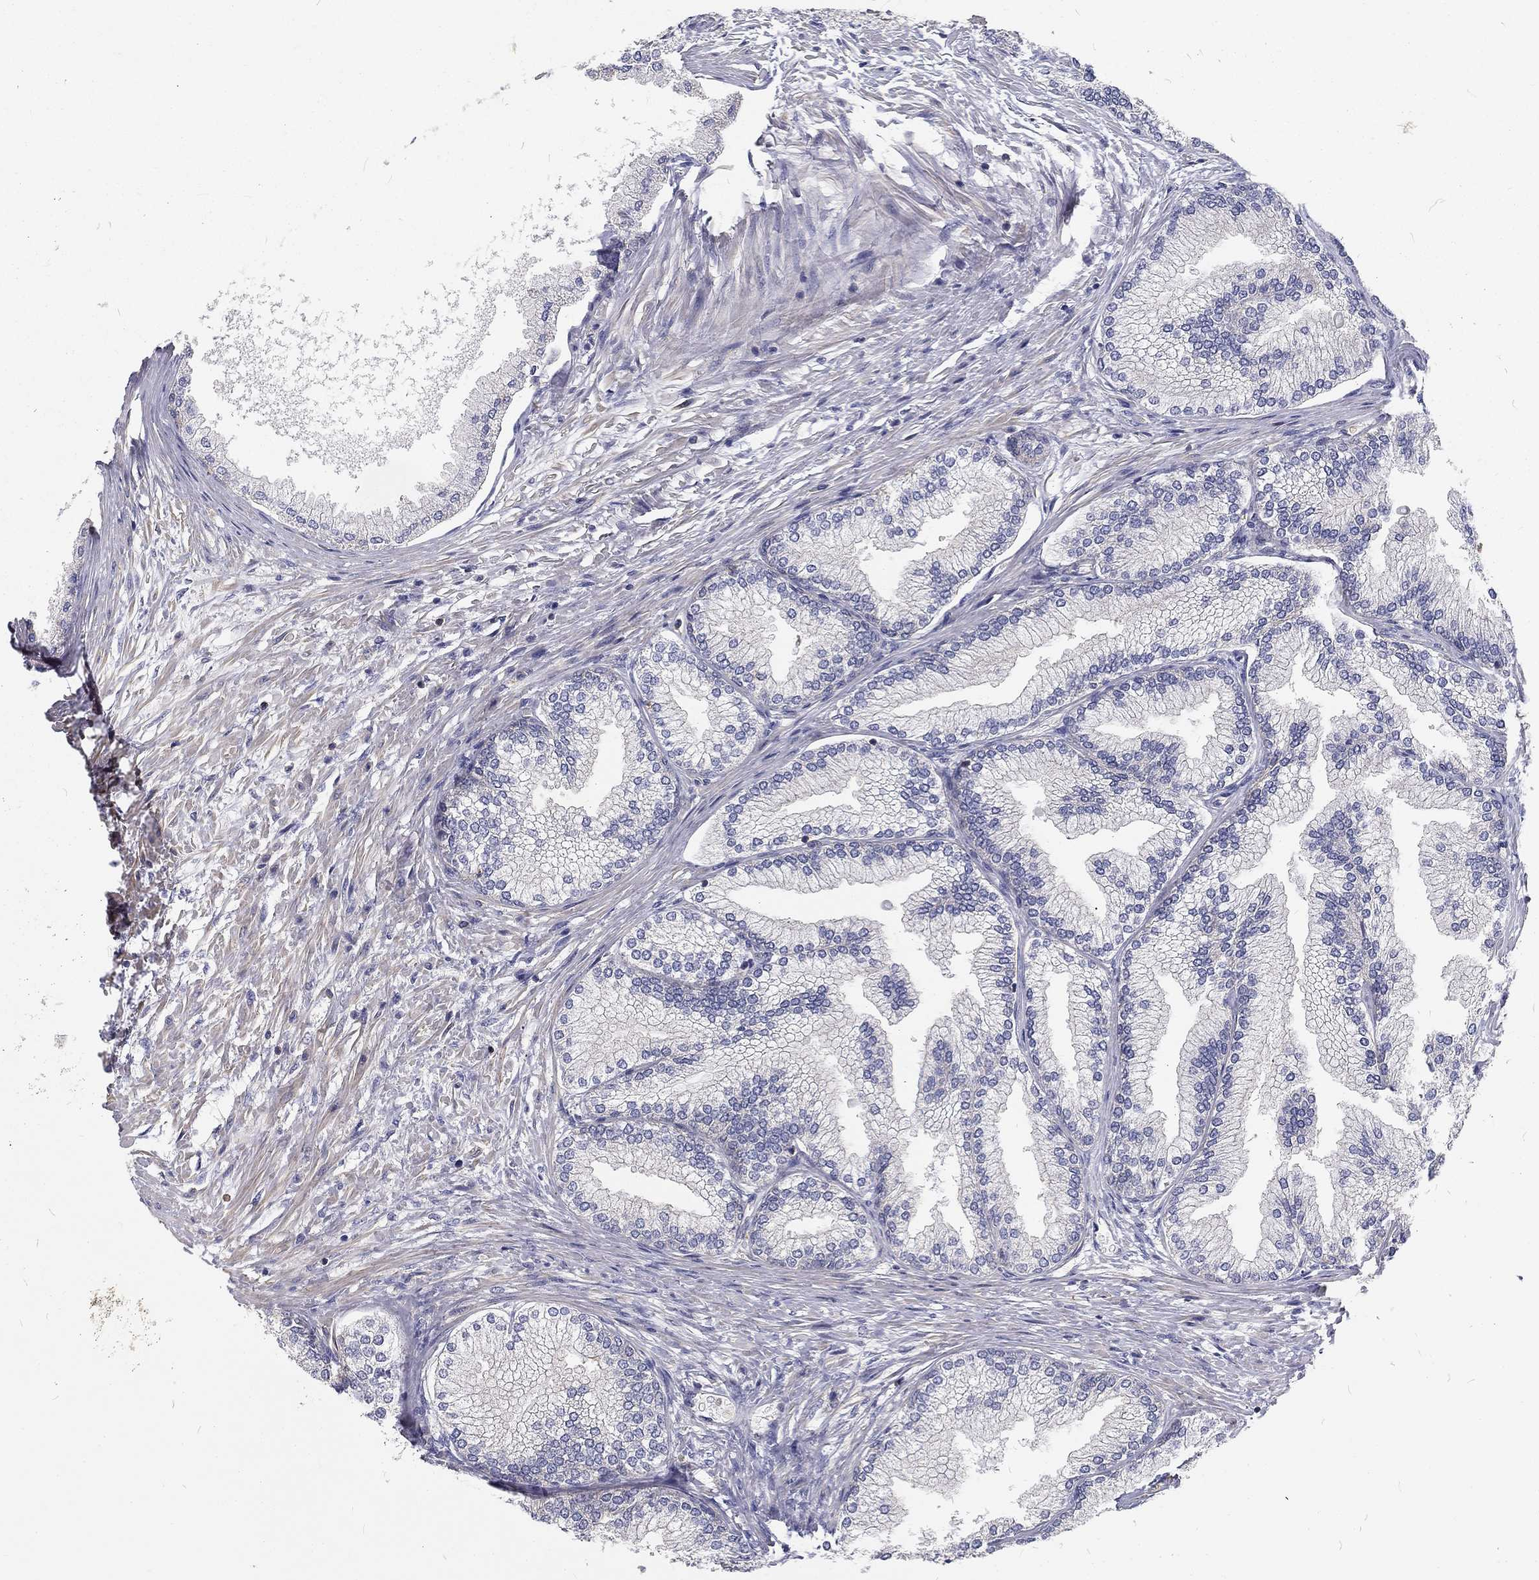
{"staining": {"intensity": "moderate", "quantity": "25%-75%", "location": "cytoplasmic/membranous"}, "tissue": "prostate", "cell_type": "Glandular cells", "image_type": "normal", "snomed": [{"axis": "morphology", "description": "Normal tissue, NOS"}, {"axis": "topography", "description": "Prostate"}], "caption": "This is an image of immunohistochemistry (IHC) staining of normal prostate, which shows moderate positivity in the cytoplasmic/membranous of glandular cells.", "gene": "MTMR11", "patient": {"sex": "male", "age": 72}}